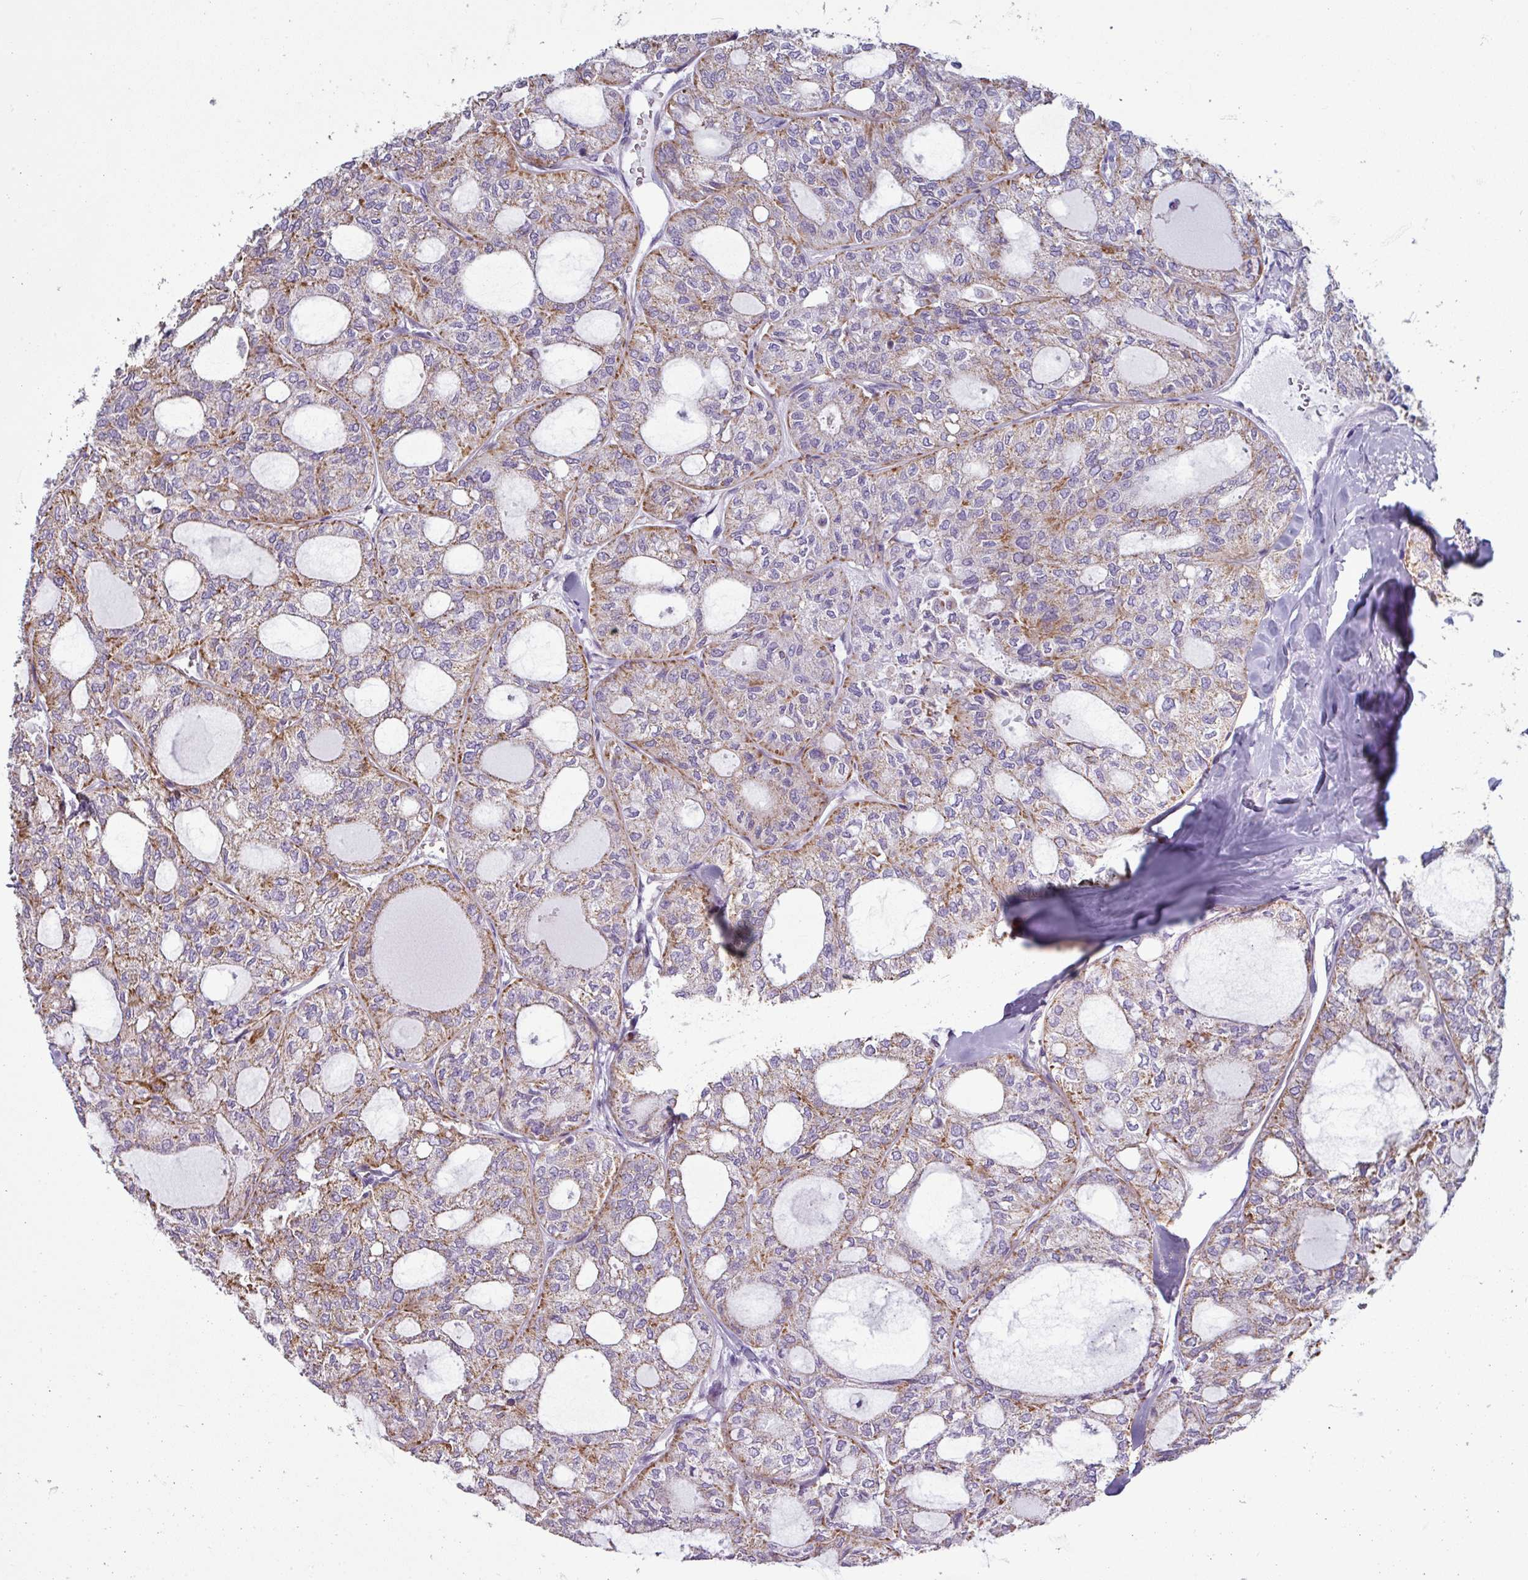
{"staining": {"intensity": "moderate", "quantity": "25%-75%", "location": "cytoplasmic/membranous"}, "tissue": "thyroid cancer", "cell_type": "Tumor cells", "image_type": "cancer", "snomed": [{"axis": "morphology", "description": "Follicular adenoma carcinoma, NOS"}, {"axis": "topography", "description": "Thyroid gland"}], "caption": "This micrograph displays immunohistochemistry (IHC) staining of human thyroid cancer, with medium moderate cytoplasmic/membranous positivity in about 25%-75% of tumor cells.", "gene": "BTN2A2", "patient": {"sex": "male", "age": 75}}